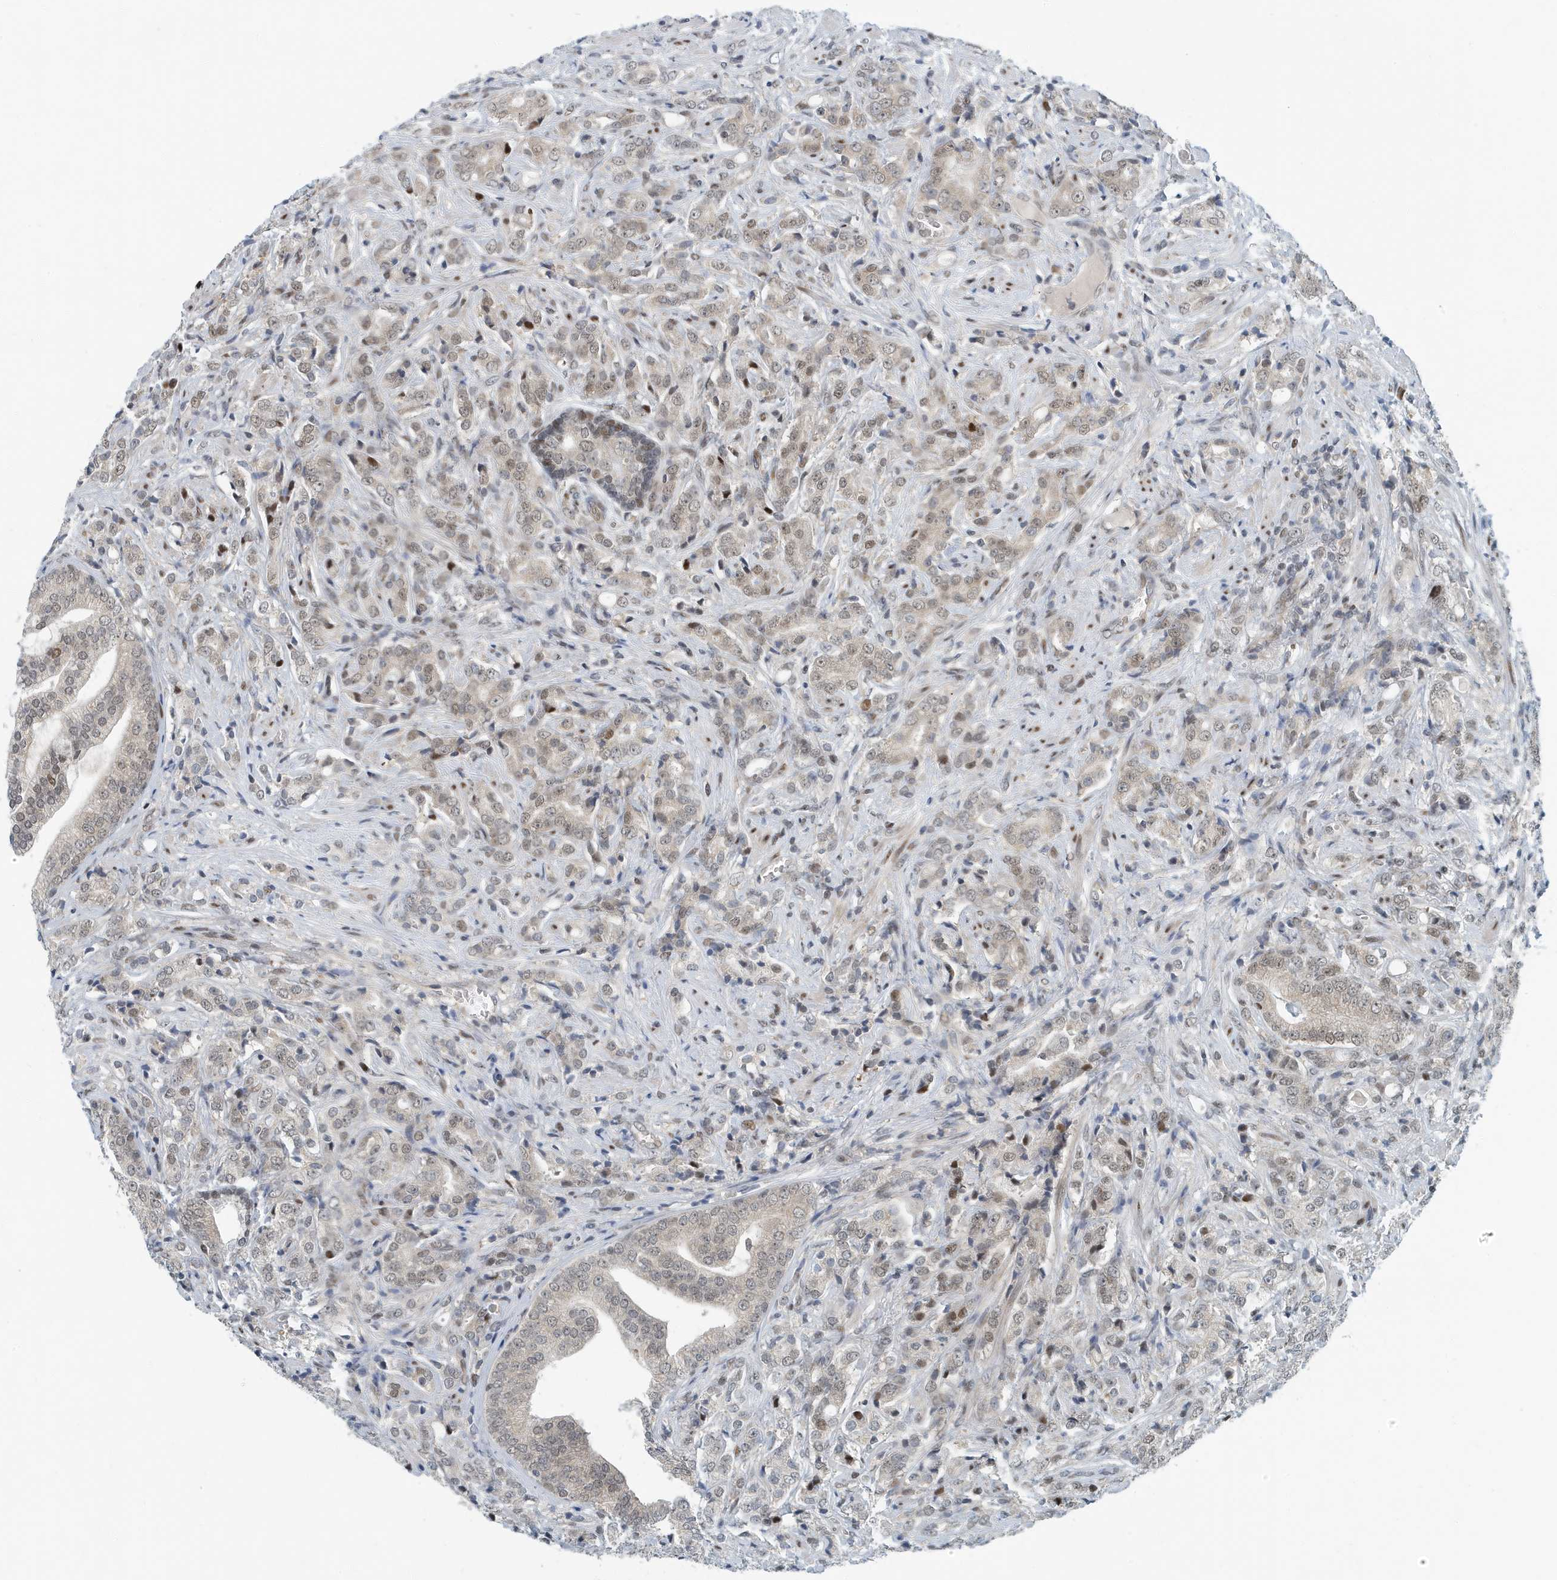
{"staining": {"intensity": "moderate", "quantity": ">75%", "location": "cytoplasmic/membranous,nuclear"}, "tissue": "prostate cancer", "cell_type": "Tumor cells", "image_type": "cancer", "snomed": [{"axis": "morphology", "description": "Adenocarcinoma, High grade"}, {"axis": "topography", "description": "Prostate"}], "caption": "A brown stain shows moderate cytoplasmic/membranous and nuclear positivity of a protein in high-grade adenocarcinoma (prostate) tumor cells.", "gene": "KIF15", "patient": {"sex": "male", "age": 57}}